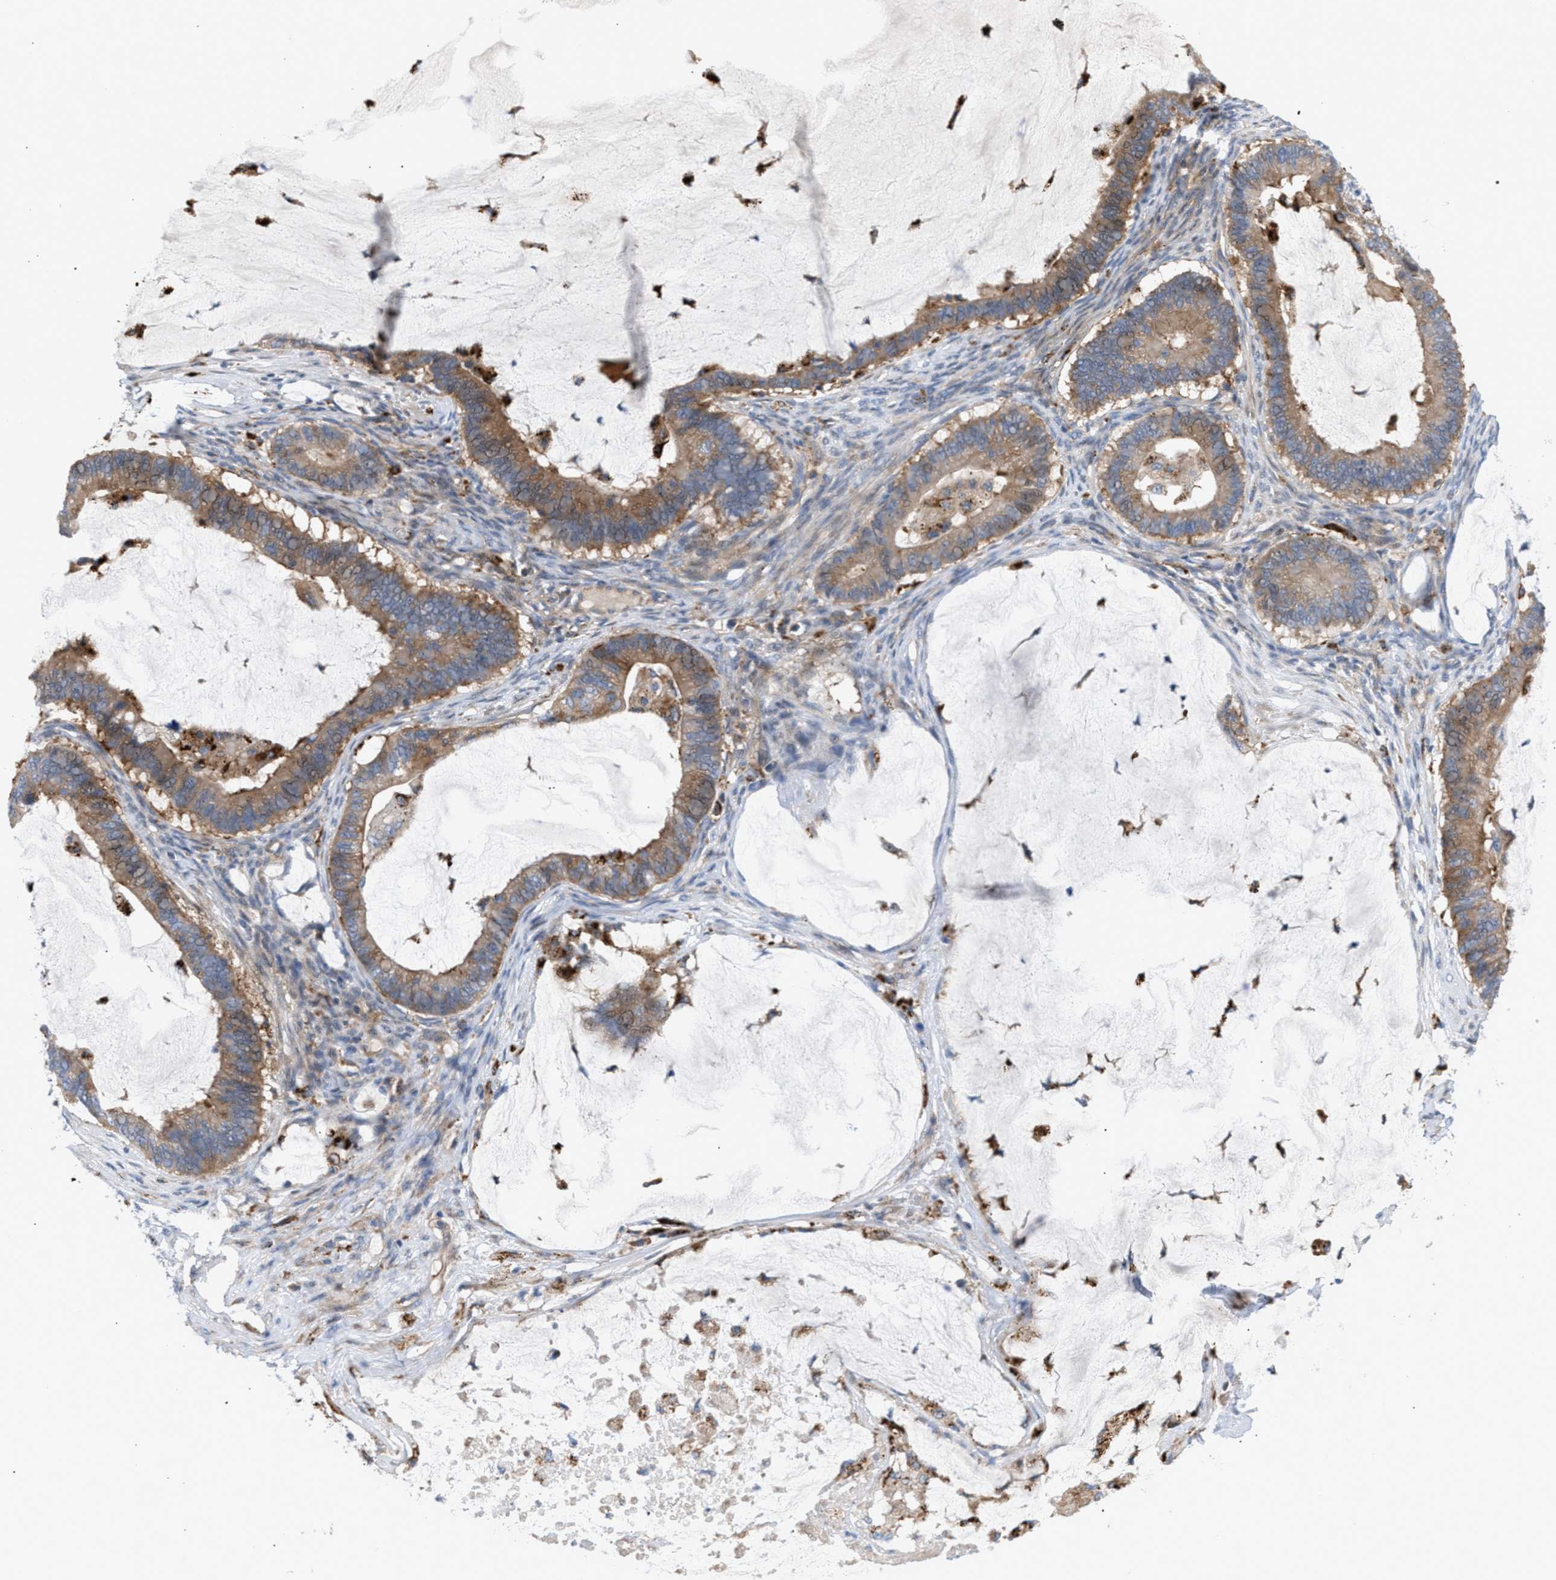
{"staining": {"intensity": "moderate", "quantity": "25%-75%", "location": "cytoplasmic/membranous"}, "tissue": "ovarian cancer", "cell_type": "Tumor cells", "image_type": "cancer", "snomed": [{"axis": "morphology", "description": "Cystadenocarcinoma, mucinous, NOS"}, {"axis": "topography", "description": "Ovary"}], "caption": "Brown immunohistochemical staining in ovarian mucinous cystadenocarcinoma demonstrates moderate cytoplasmic/membranous expression in about 25%-75% of tumor cells.", "gene": "MBTD1", "patient": {"sex": "female", "age": 61}}